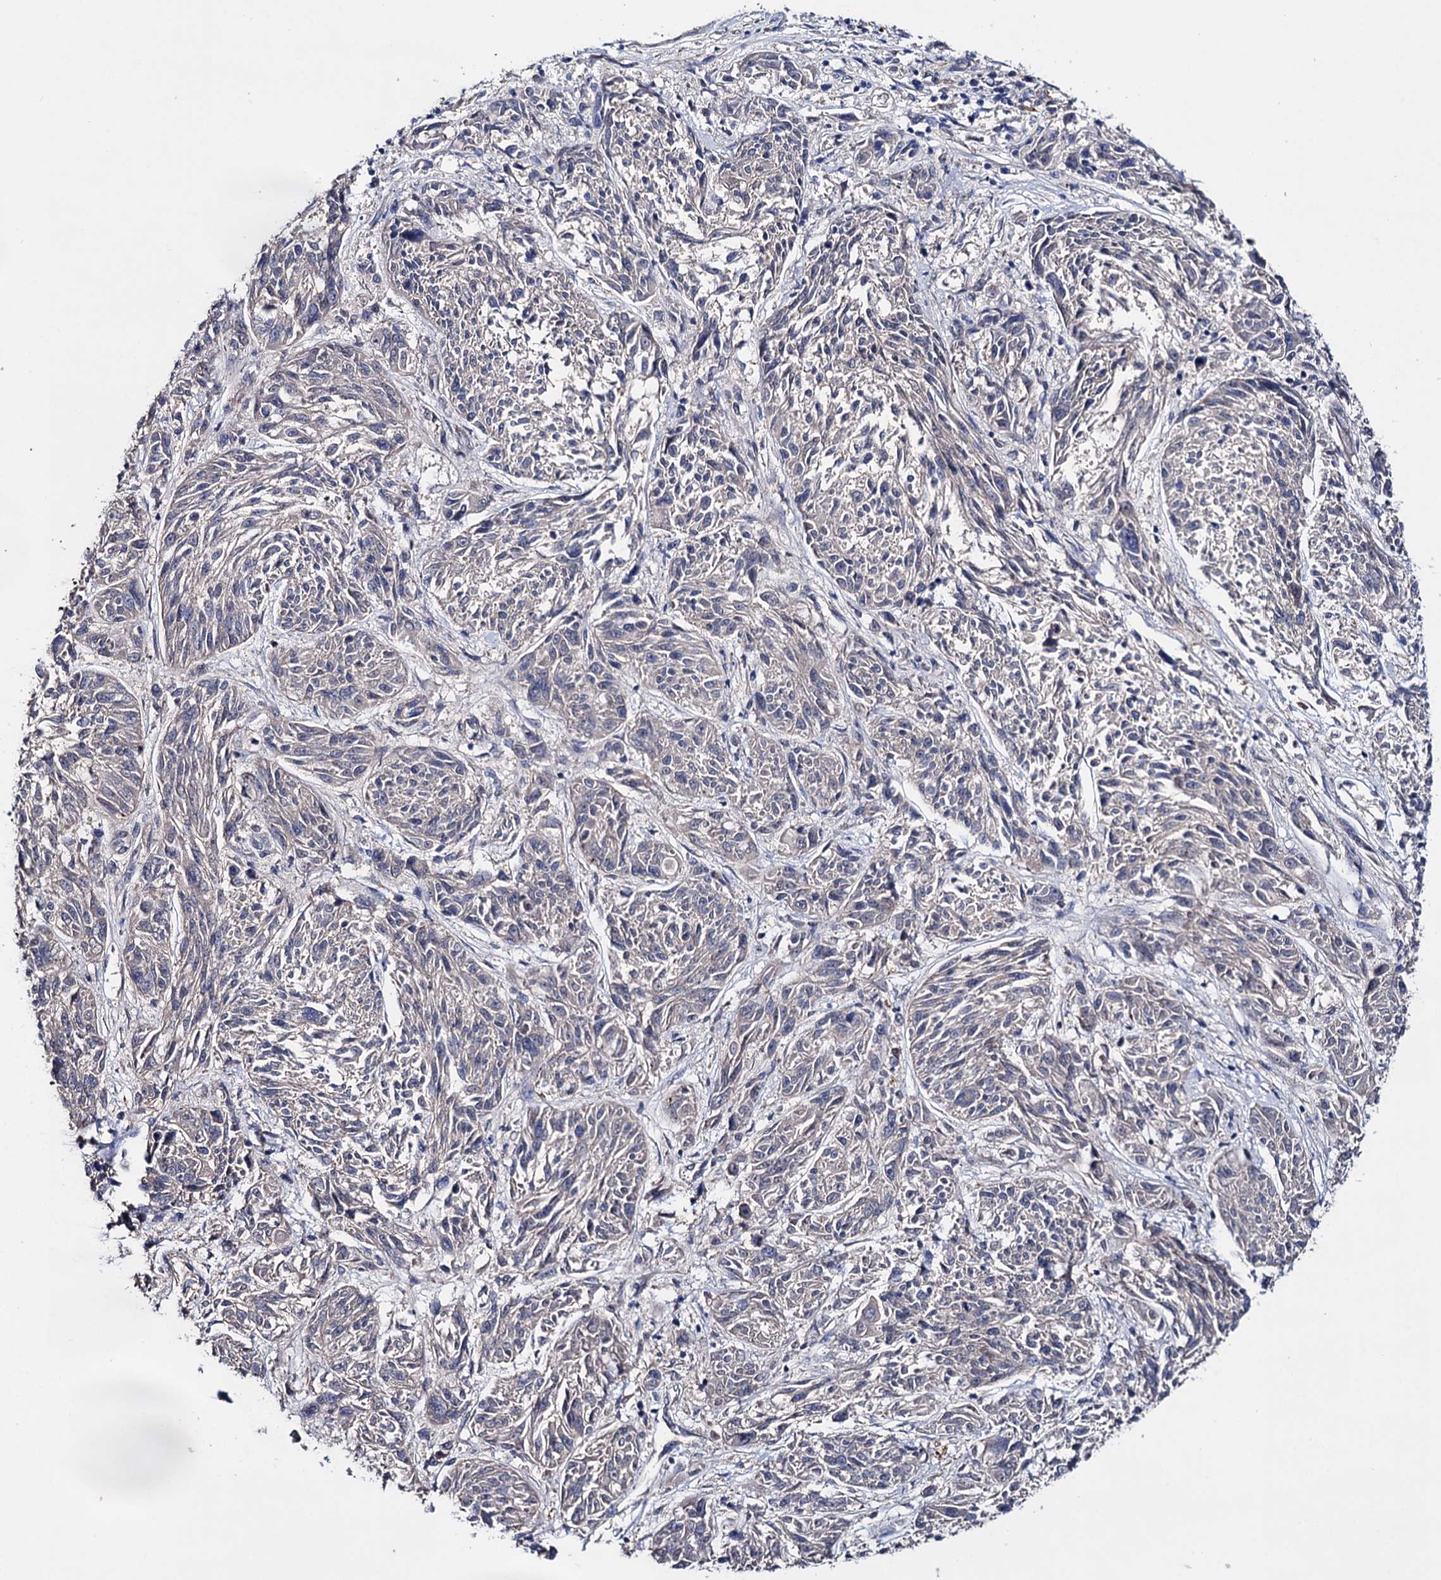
{"staining": {"intensity": "negative", "quantity": "none", "location": "none"}, "tissue": "melanoma", "cell_type": "Tumor cells", "image_type": "cancer", "snomed": [{"axis": "morphology", "description": "Malignant melanoma, NOS"}, {"axis": "topography", "description": "Skin"}], "caption": "Immunohistochemistry histopathology image of neoplastic tissue: malignant melanoma stained with DAB (3,3'-diaminobenzidine) displays no significant protein expression in tumor cells. (Stains: DAB immunohistochemistry with hematoxylin counter stain, Microscopy: brightfield microscopy at high magnification).", "gene": "PPP1R32", "patient": {"sex": "male", "age": 53}}